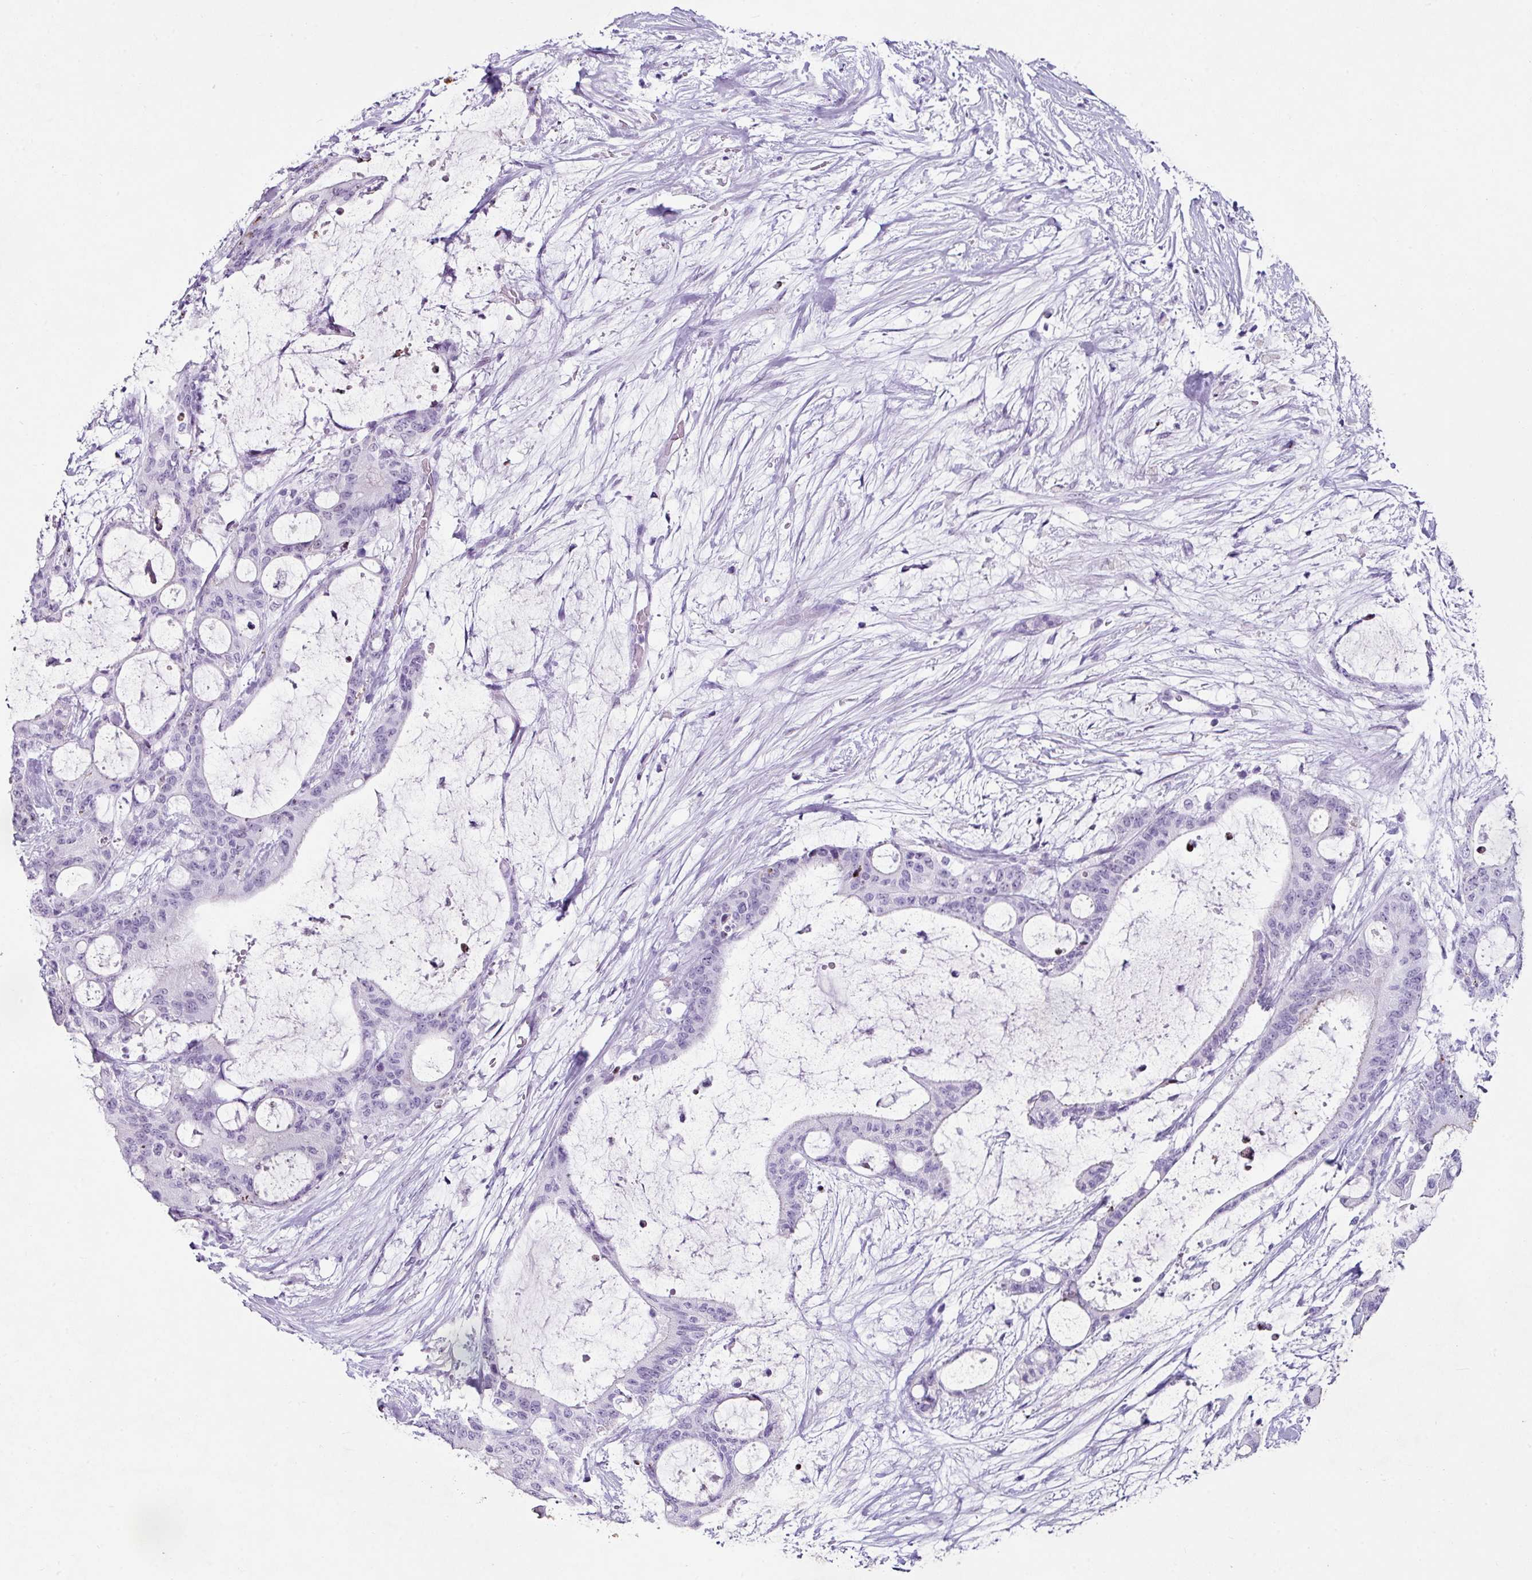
{"staining": {"intensity": "moderate", "quantity": "<25%", "location": "cytoplasmic/membranous"}, "tissue": "liver cancer", "cell_type": "Tumor cells", "image_type": "cancer", "snomed": [{"axis": "morphology", "description": "Normal tissue, NOS"}, {"axis": "morphology", "description": "Cholangiocarcinoma"}, {"axis": "topography", "description": "Liver"}, {"axis": "topography", "description": "Peripheral nerve tissue"}], "caption": "High-magnification brightfield microscopy of liver cancer stained with DAB (3,3'-diaminobenzidine) (brown) and counterstained with hematoxylin (blue). tumor cells exhibit moderate cytoplasmic/membranous staining is seen in about<25% of cells. Nuclei are stained in blue.", "gene": "TRA2A", "patient": {"sex": "female", "age": 73}}